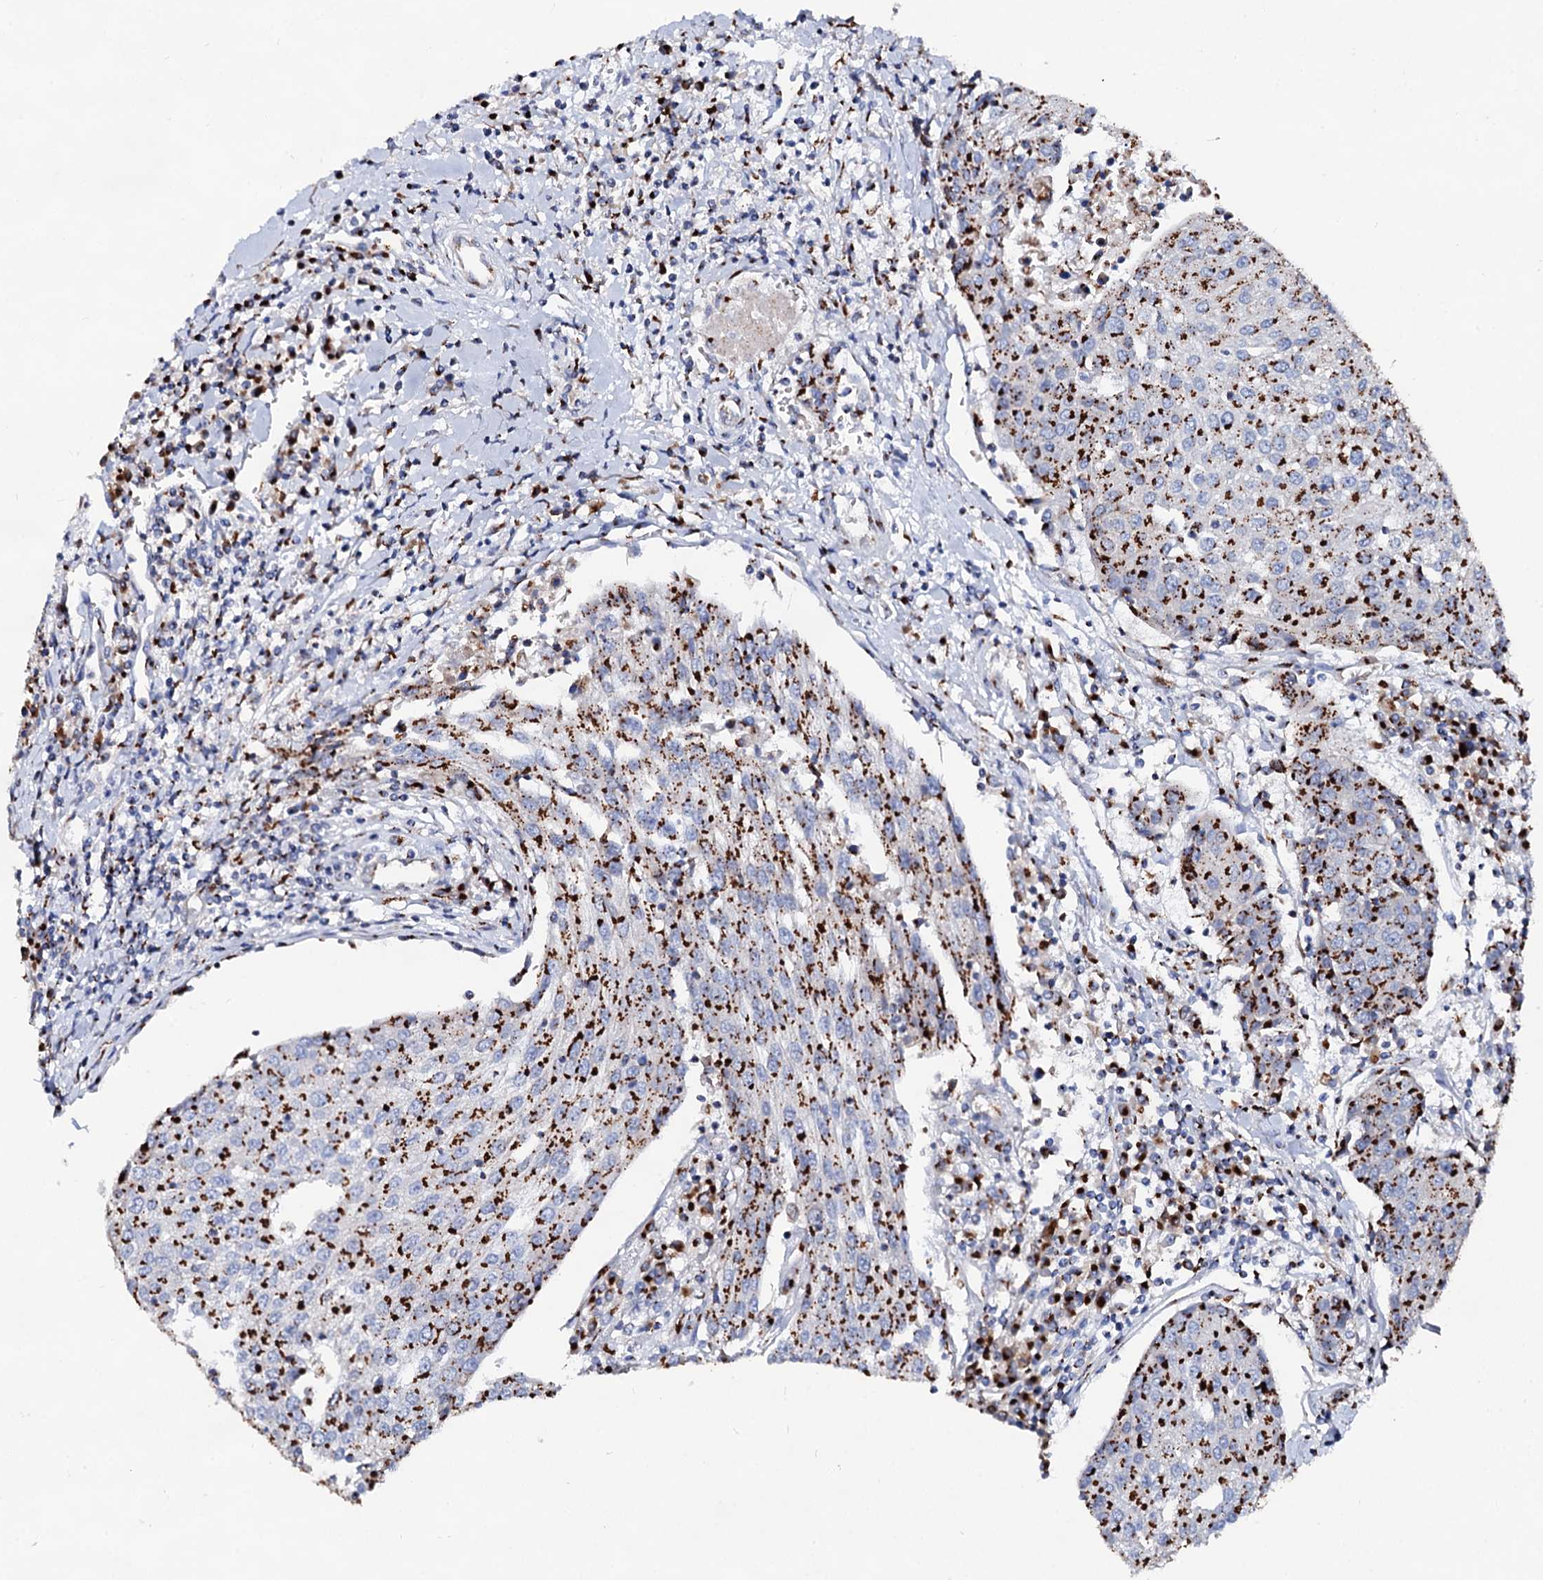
{"staining": {"intensity": "strong", "quantity": ">75%", "location": "cytoplasmic/membranous"}, "tissue": "urothelial cancer", "cell_type": "Tumor cells", "image_type": "cancer", "snomed": [{"axis": "morphology", "description": "Urothelial carcinoma, High grade"}, {"axis": "topography", "description": "Urinary bladder"}], "caption": "High-grade urothelial carcinoma was stained to show a protein in brown. There is high levels of strong cytoplasmic/membranous positivity in approximately >75% of tumor cells.", "gene": "TM9SF3", "patient": {"sex": "female", "age": 85}}